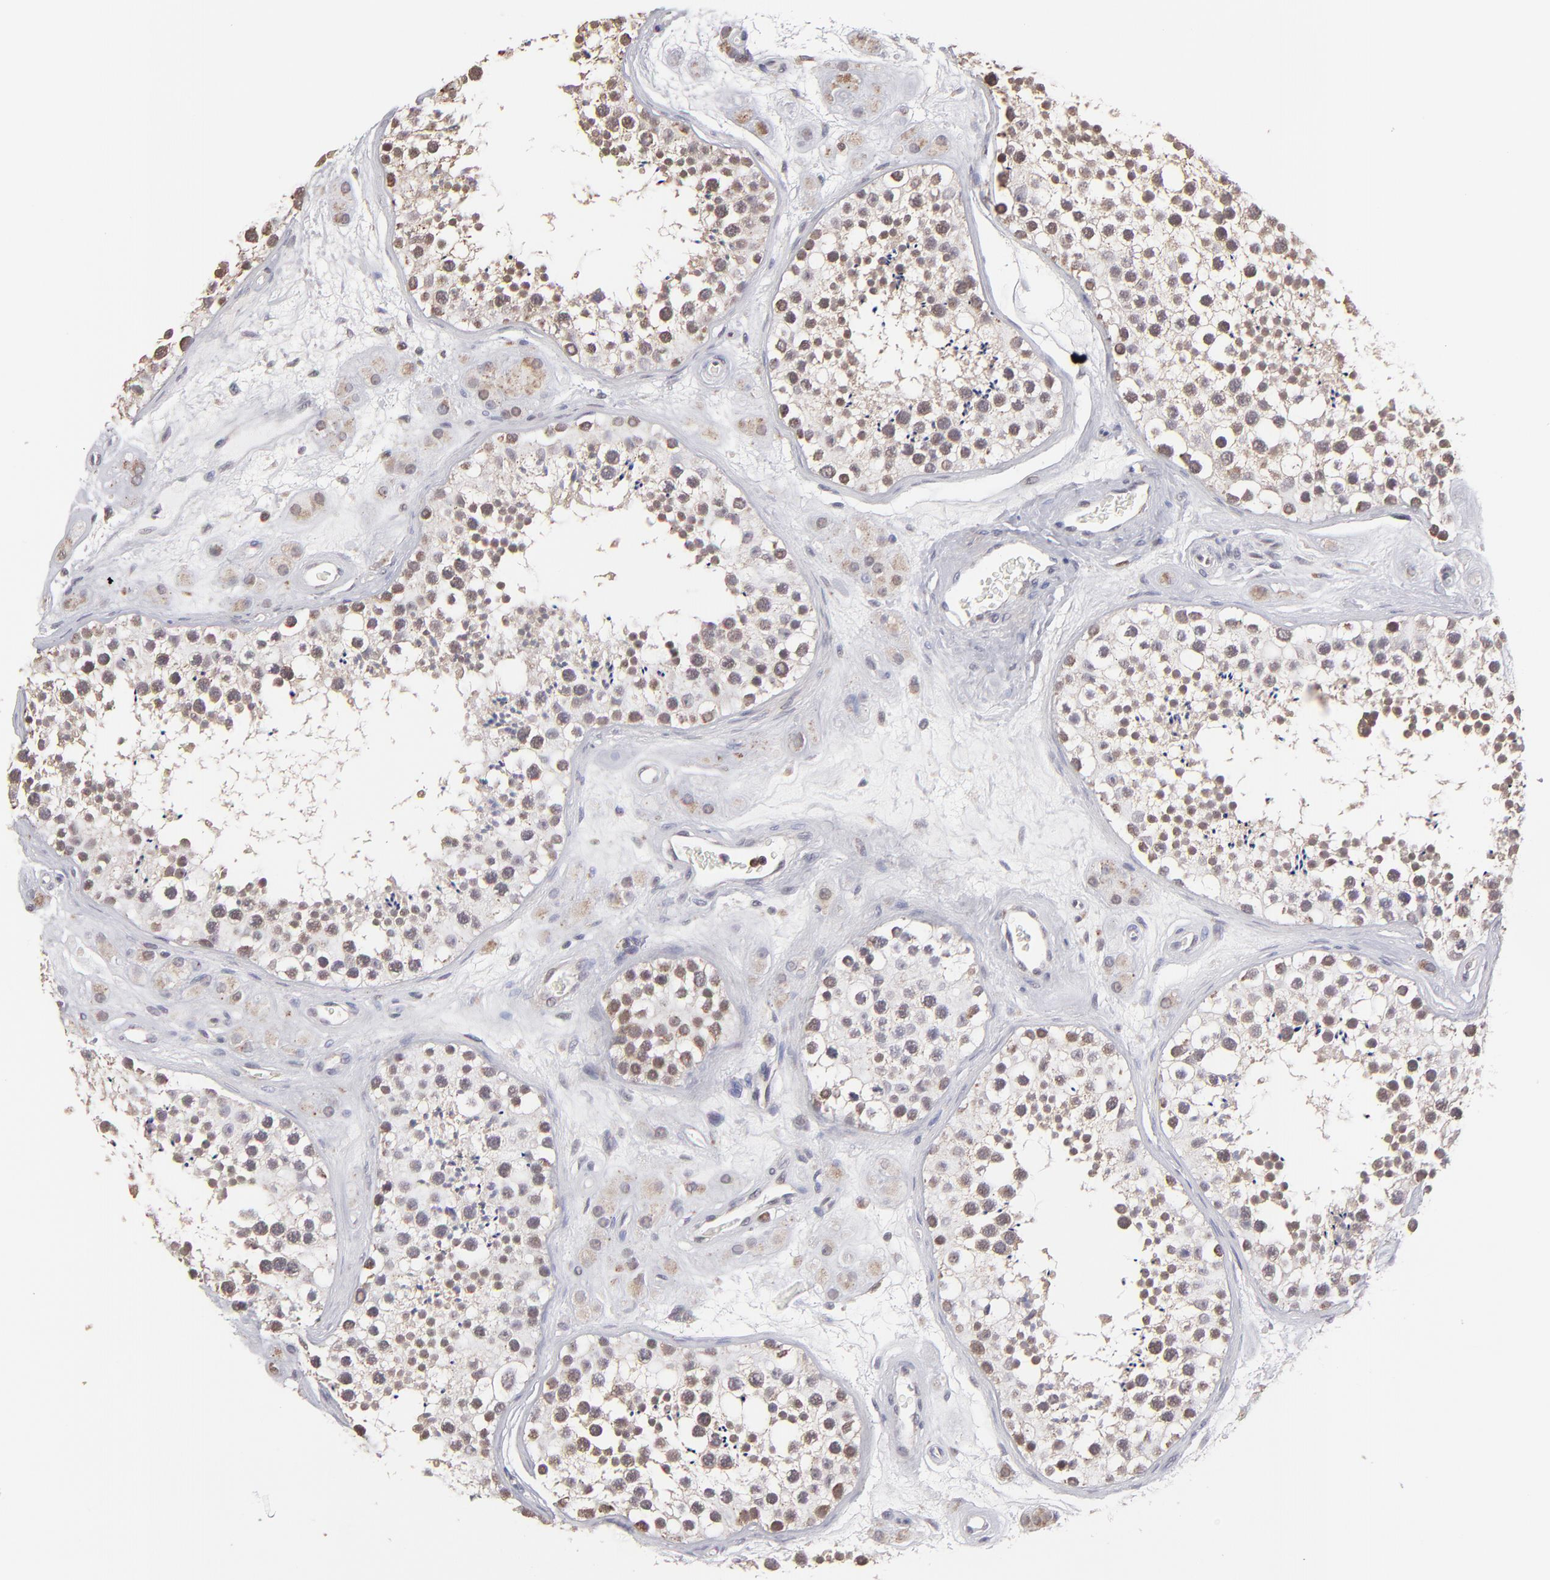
{"staining": {"intensity": "moderate", "quantity": ">75%", "location": "cytoplasmic/membranous,nuclear"}, "tissue": "testis", "cell_type": "Cells in seminiferous ducts", "image_type": "normal", "snomed": [{"axis": "morphology", "description": "Normal tissue, NOS"}, {"axis": "topography", "description": "Testis"}], "caption": "IHC (DAB (3,3'-diaminobenzidine)) staining of benign human testis shows moderate cytoplasmic/membranous,nuclear protein expression in about >75% of cells in seminiferous ducts.", "gene": "SLC15A1", "patient": {"sex": "male", "age": 38}}